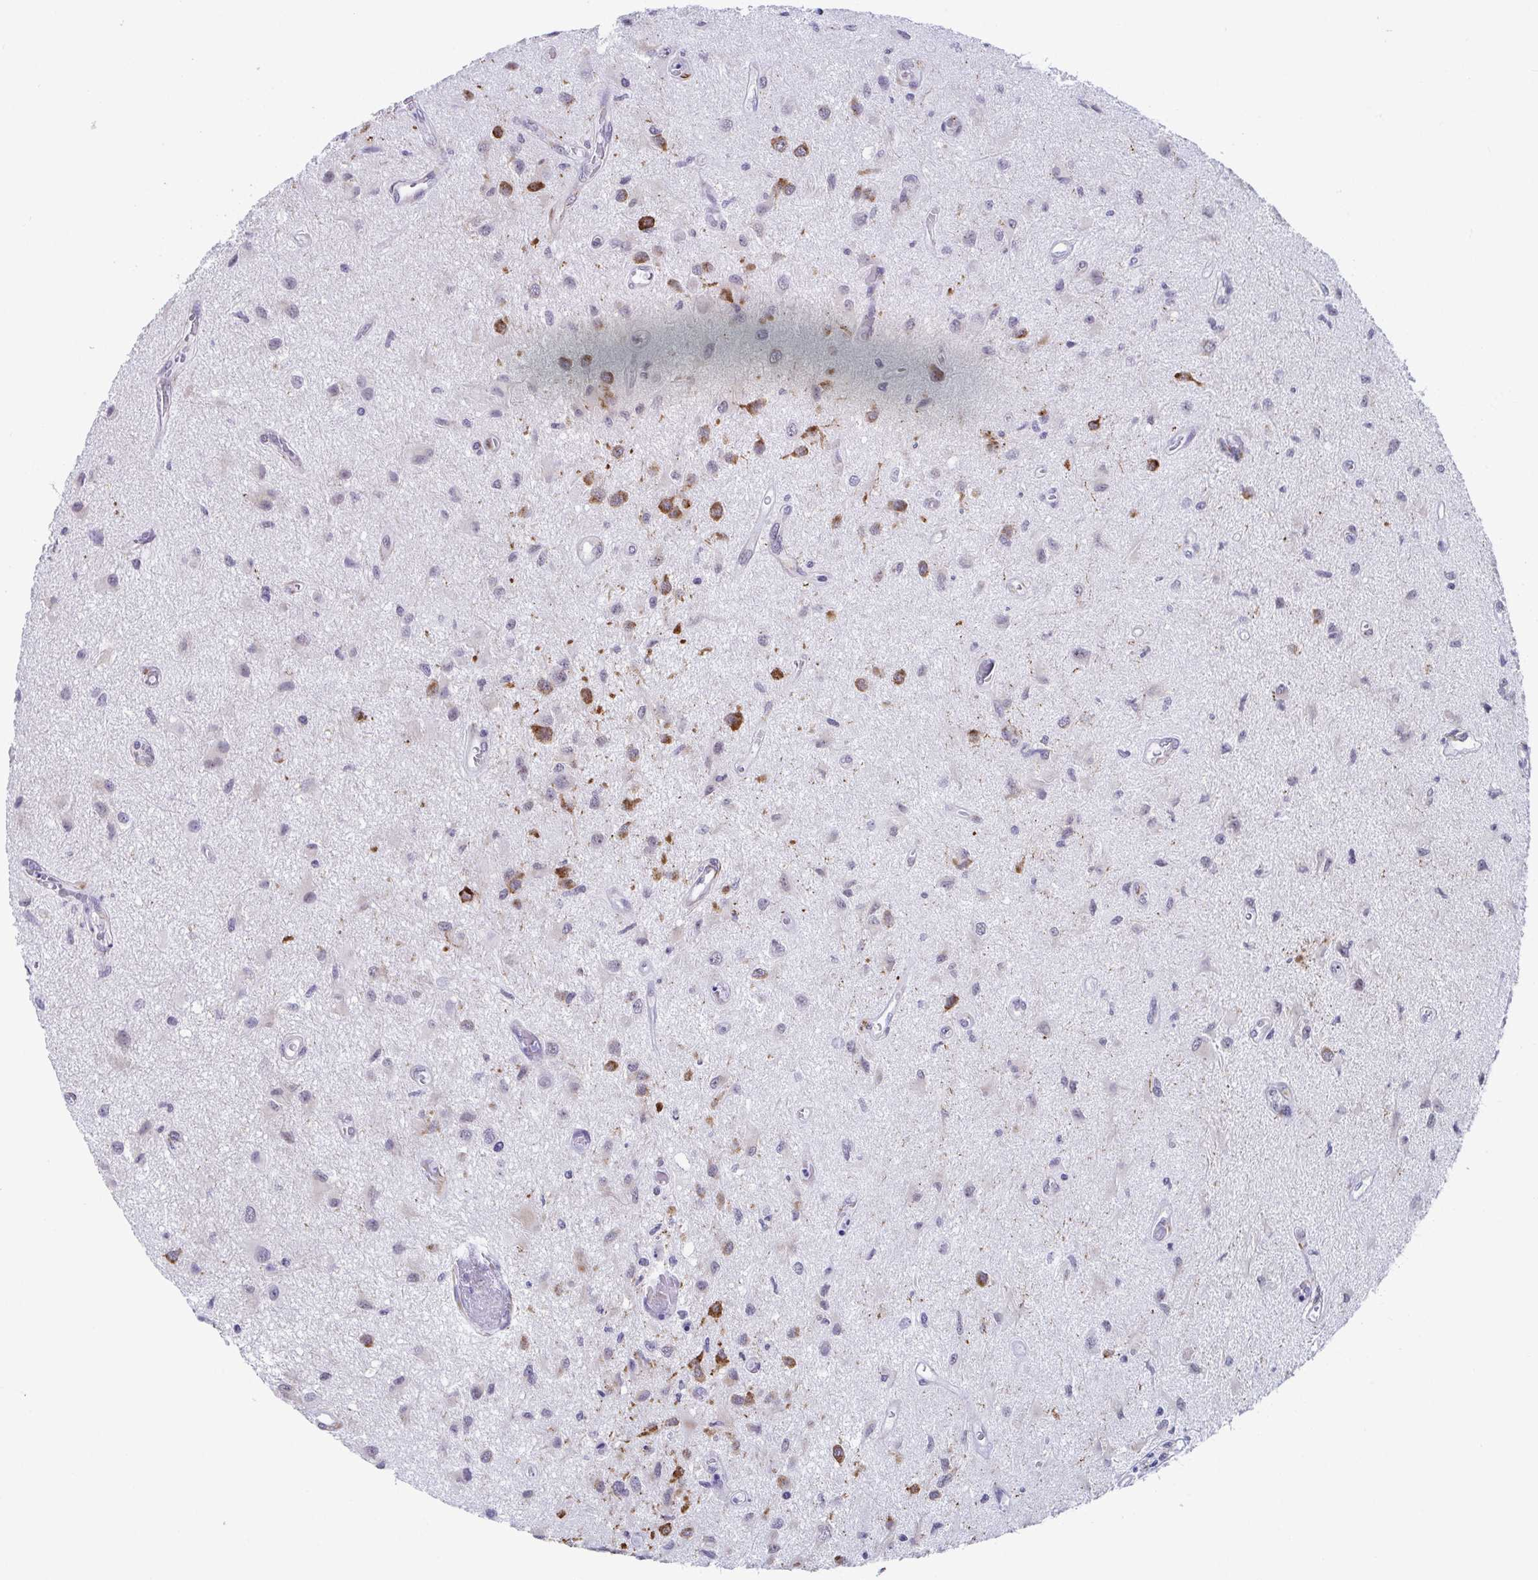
{"staining": {"intensity": "negative", "quantity": "none", "location": "none"}, "tissue": "glioma", "cell_type": "Tumor cells", "image_type": "cancer", "snomed": [{"axis": "morphology", "description": "Glioma, malignant, High grade"}, {"axis": "topography", "description": "Brain"}], "caption": "High magnification brightfield microscopy of malignant high-grade glioma stained with DAB (3,3'-diaminobenzidine) (brown) and counterstained with hematoxylin (blue): tumor cells show no significant positivity.", "gene": "WDR72", "patient": {"sex": "male", "age": 67}}